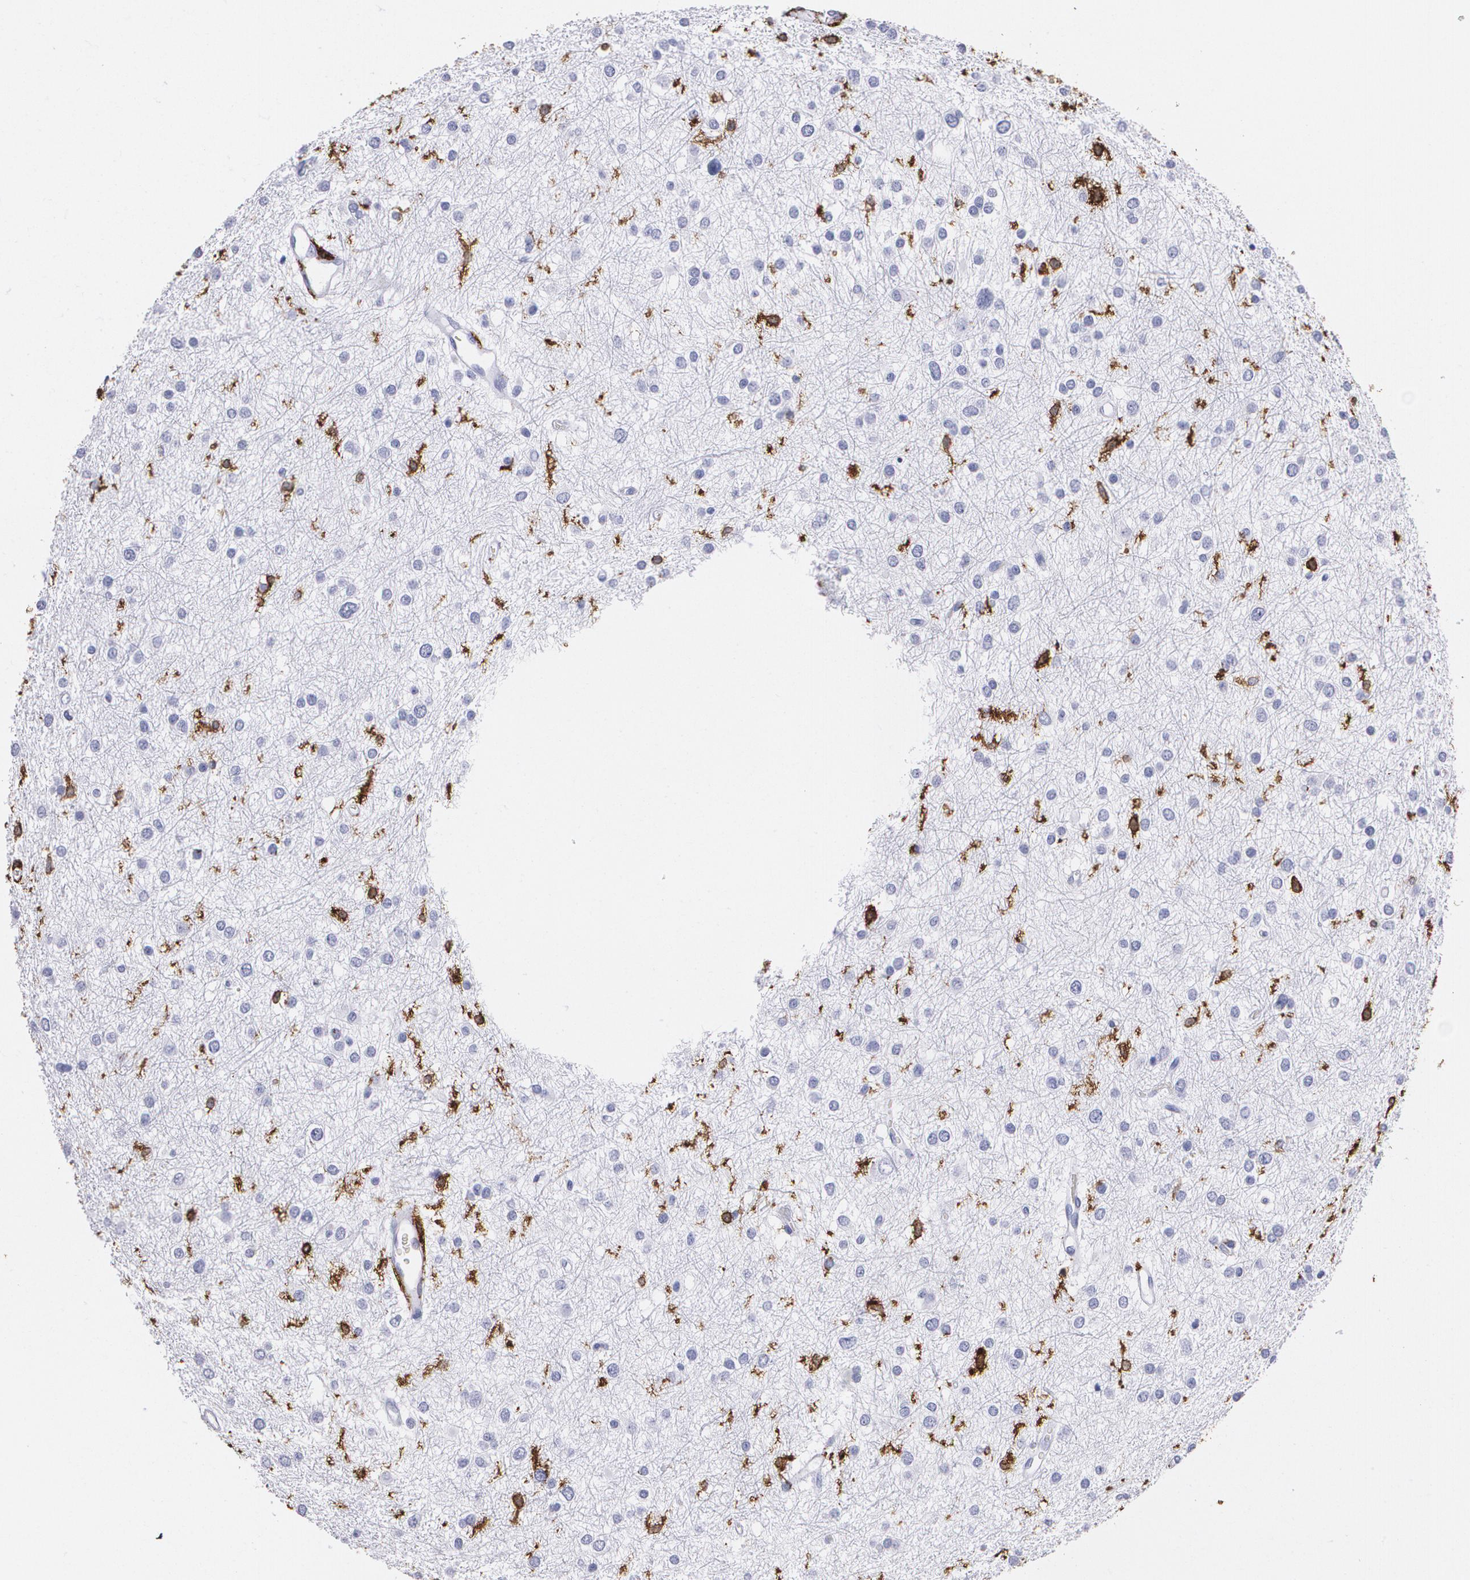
{"staining": {"intensity": "negative", "quantity": "none", "location": "none"}, "tissue": "glioma", "cell_type": "Tumor cells", "image_type": "cancer", "snomed": [{"axis": "morphology", "description": "Glioma, malignant, Low grade"}, {"axis": "topography", "description": "Brain"}], "caption": "Human glioma stained for a protein using immunohistochemistry demonstrates no staining in tumor cells.", "gene": "HLA-DRA", "patient": {"sex": "female", "age": 36}}